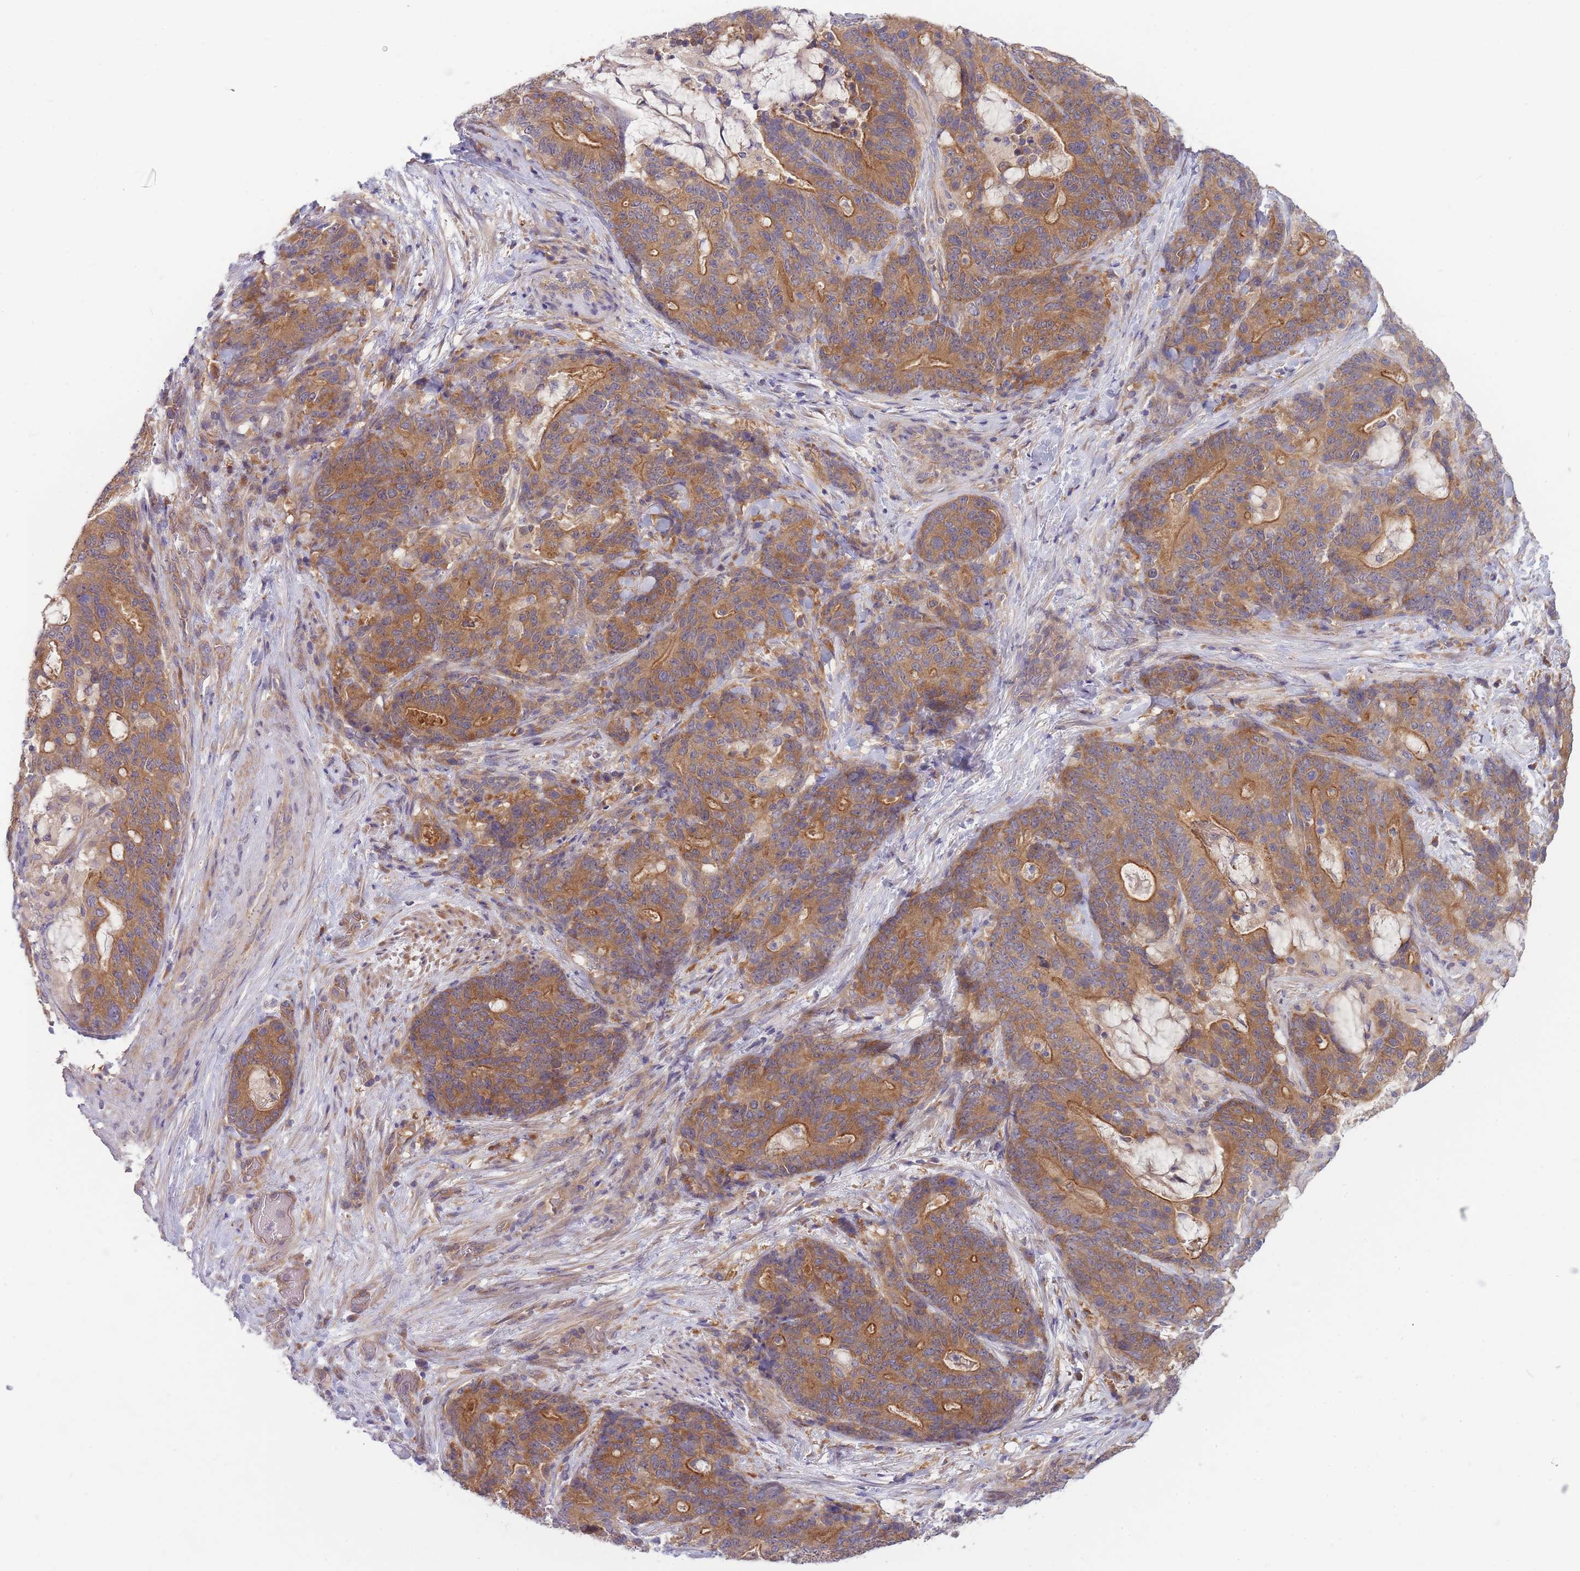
{"staining": {"intensity": "moderate", "quantity": ">75%", "location": "cytoplasmic/membranous"}, "tissue": "stomach cancer", "cell_type": "Tumor cells", "image_type": "cancer", "snomed": [{"axis": "morphology", "description": "Normal tissue, NOS"}, {"axis": "morphology", "description": "Adenocarcinoma, NOS"}, {"axis": "topography", "description": "Stomach"}], "caption": "Immunohistochemical staining of stomach cancer displays medium levels of moderate cytoplasmic/membranous positivity in approximately >75% of tumor cells.", "gene": "PFDN6", "patient": {"sex": "female", "age": 64}}